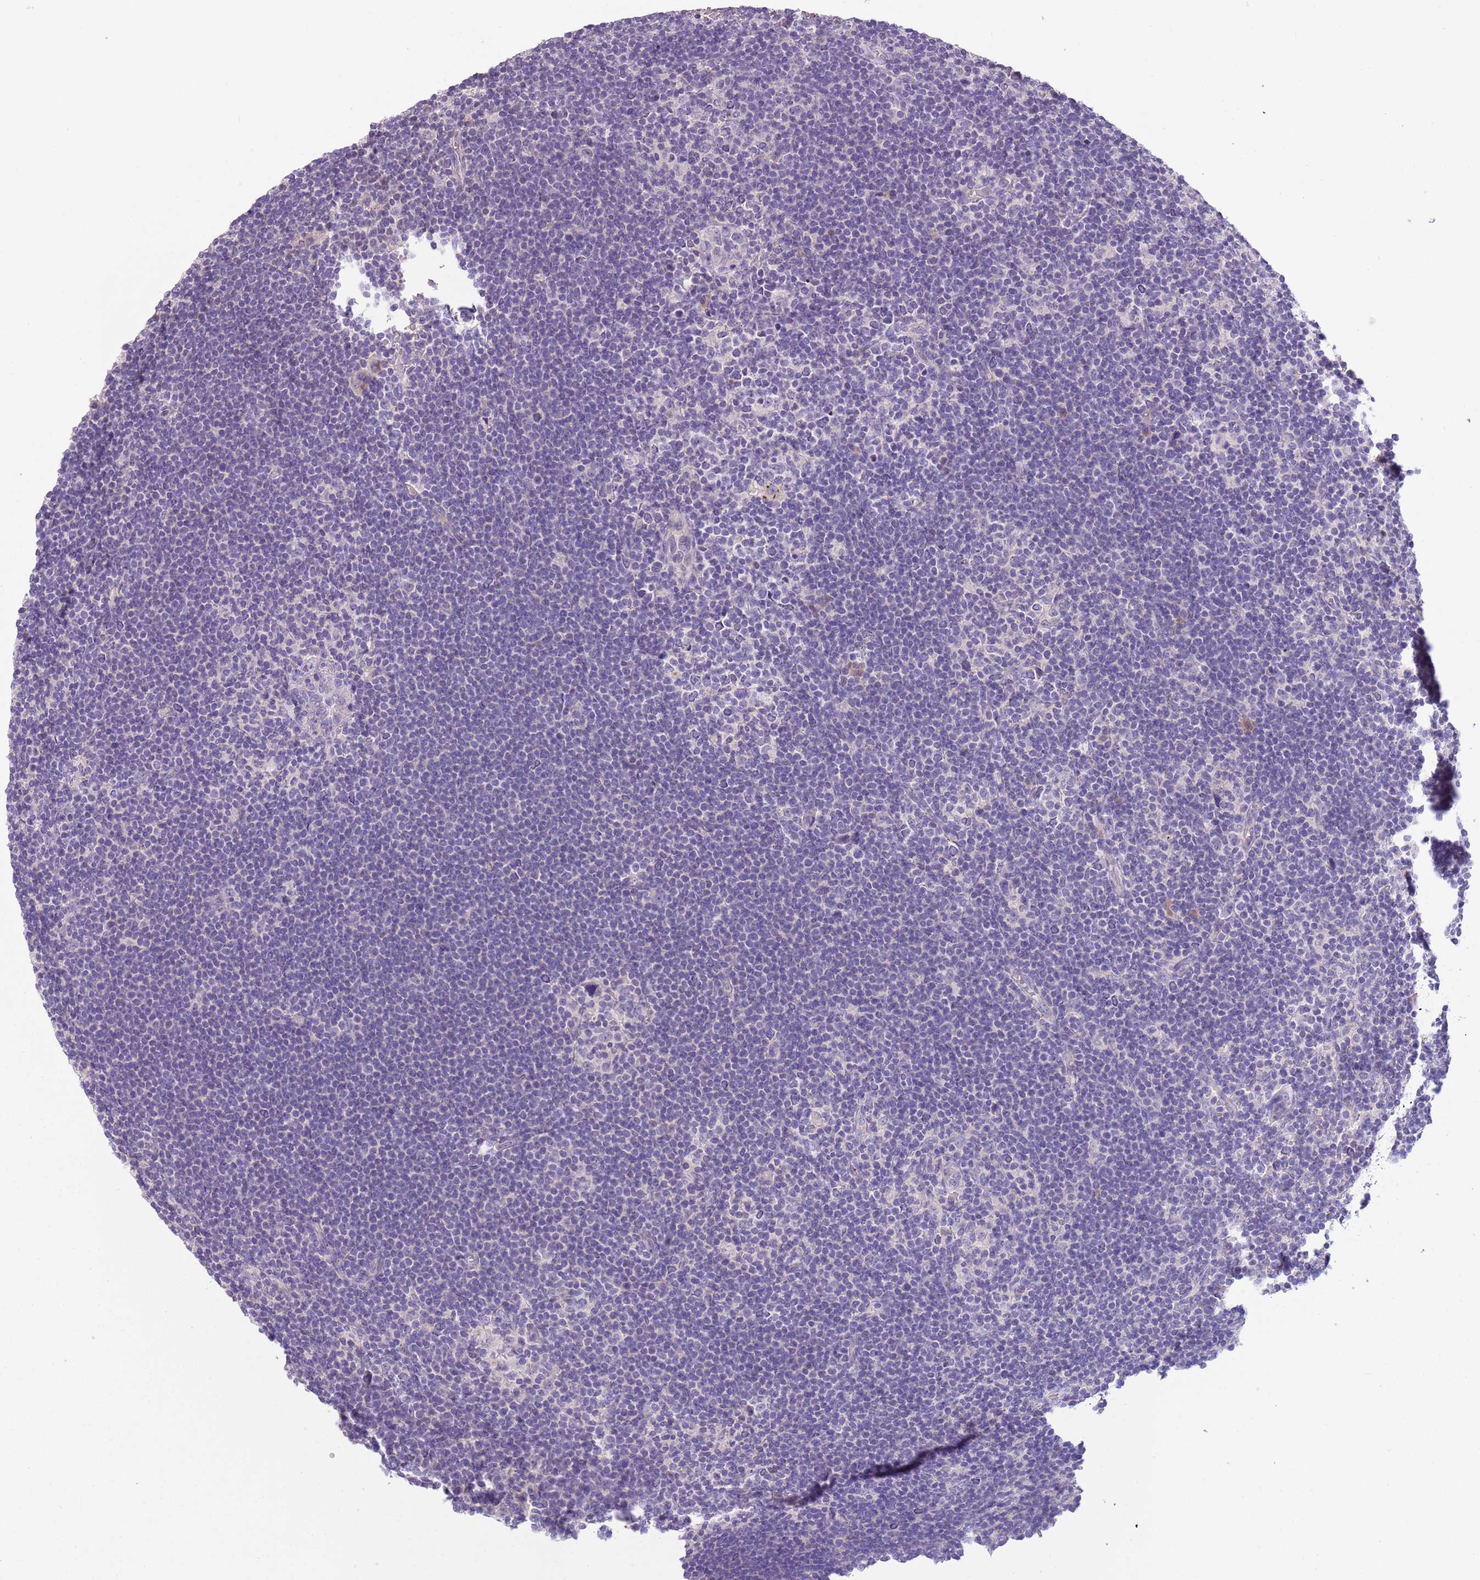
{"staining": {"intensity": "negative", "quantity": "none", "location": "none"}, "tissue": "lymphoma", "cell_type": "Tumor cells", "image_type": "cancer", "snomed": [{"axis": "morphology", "description": "Hodgkin's disease, NOS"}, {"axis": "topography", "description": "Lymph node"}], "caption": "IHC image of Hodgkin's disease stained for a protein (brown), which demonstrates no staining in tumor cells.", "gene": "HES3", "patient": {"sex": "female", "age": 57}}